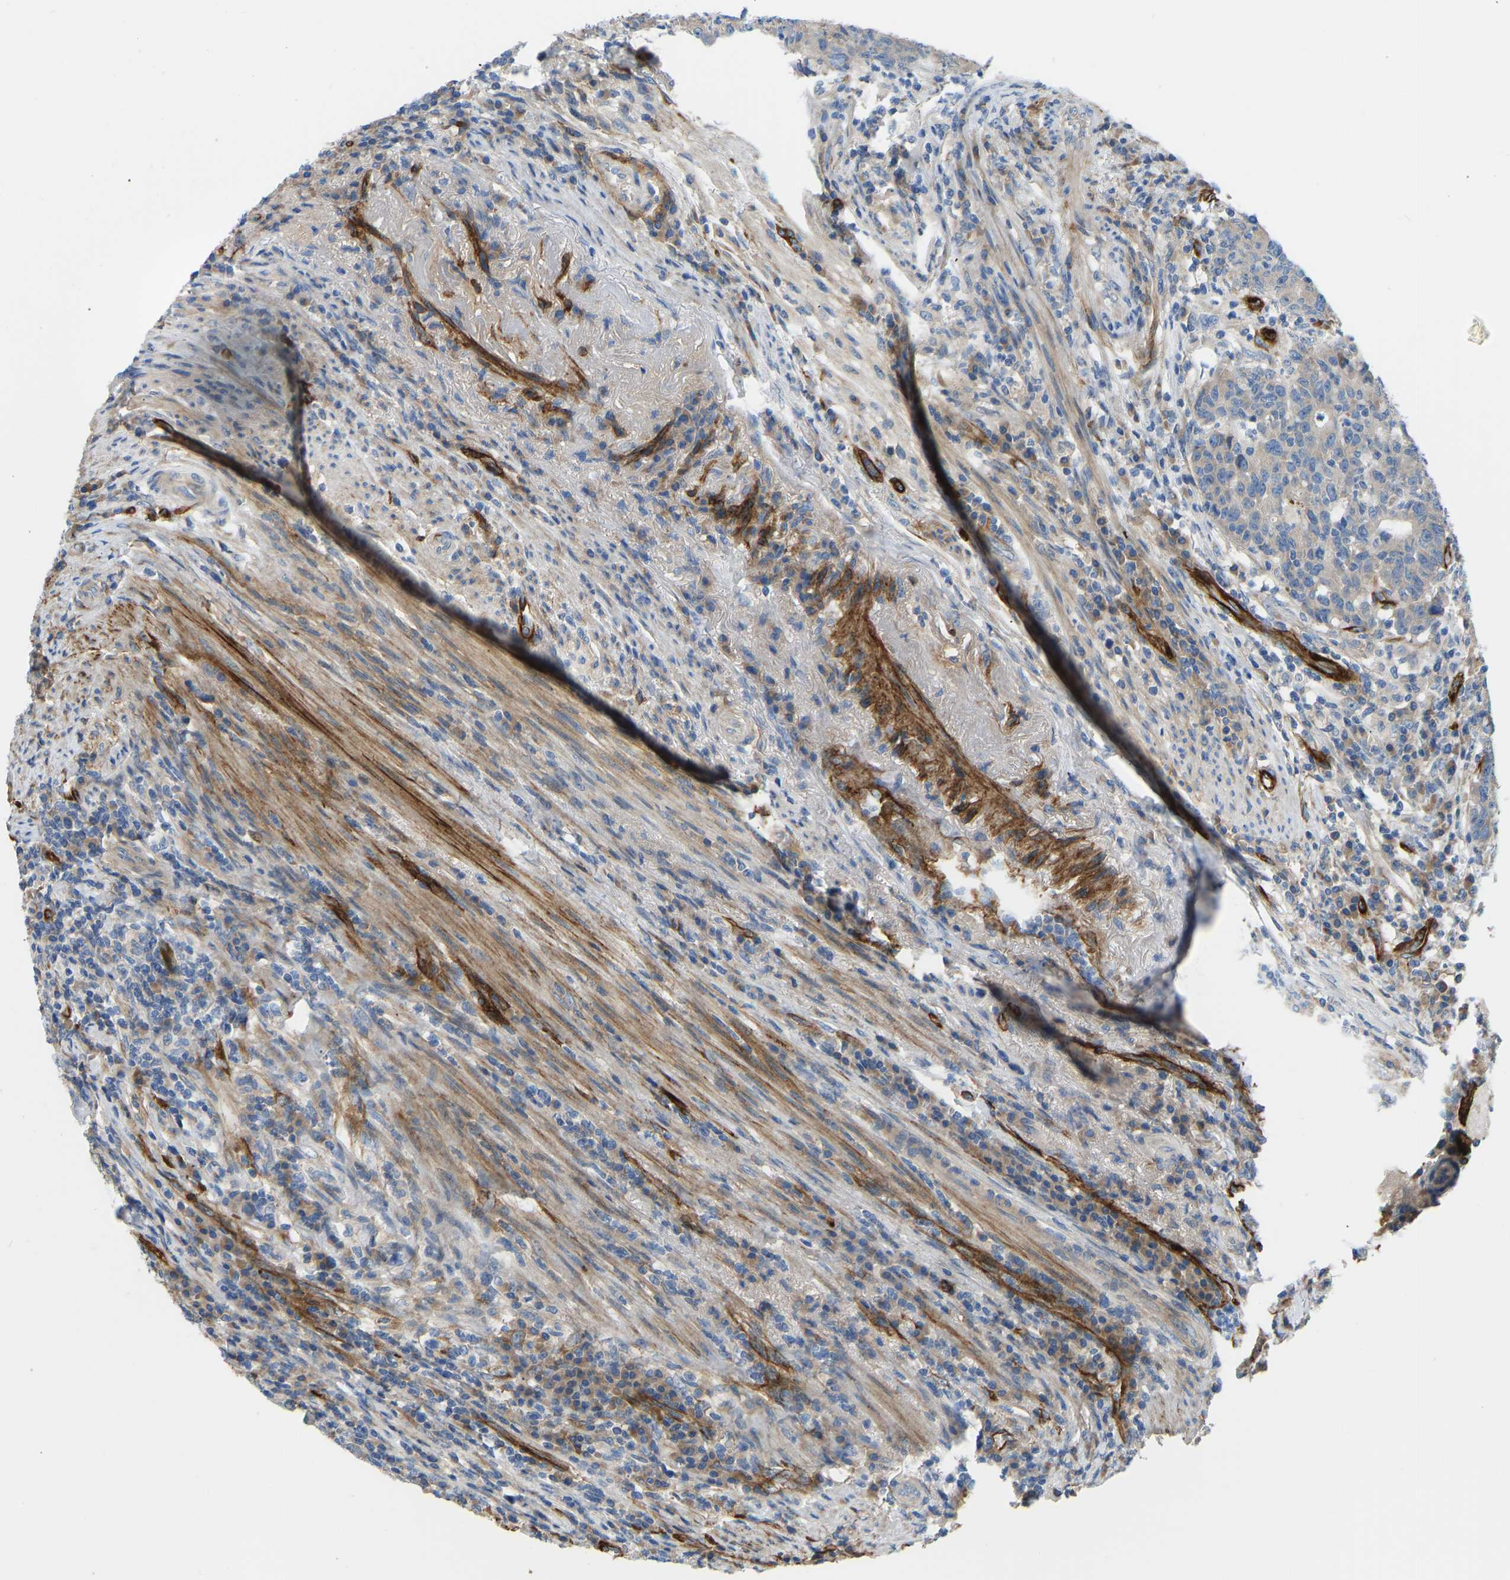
{"staining": {"intensity": "weak", "quantity": "25%-75%", "location": "cytoplasmic/membranous"}, "tissue": "colorectal cancer", "cell_type": "Tumor cells", "image_type": "cancer", "snomed": [{"axis": "morphology", "description": "Normal tissue, NOS"}, {"axis": "morphology", "description": "Adenocarcinoma, NOS"}, {"axis": "topography", "description": "Colon"}], "caption": "Approximately 25%-75% of tumor cells in adenocarcinoma (colorectal) exhibit weak cytoplasmic/membranous protein expression as visualized by brown immunohistochemical staining.", "gene": "COL15A1", "patient": {"sex": "female", "age": 75}}